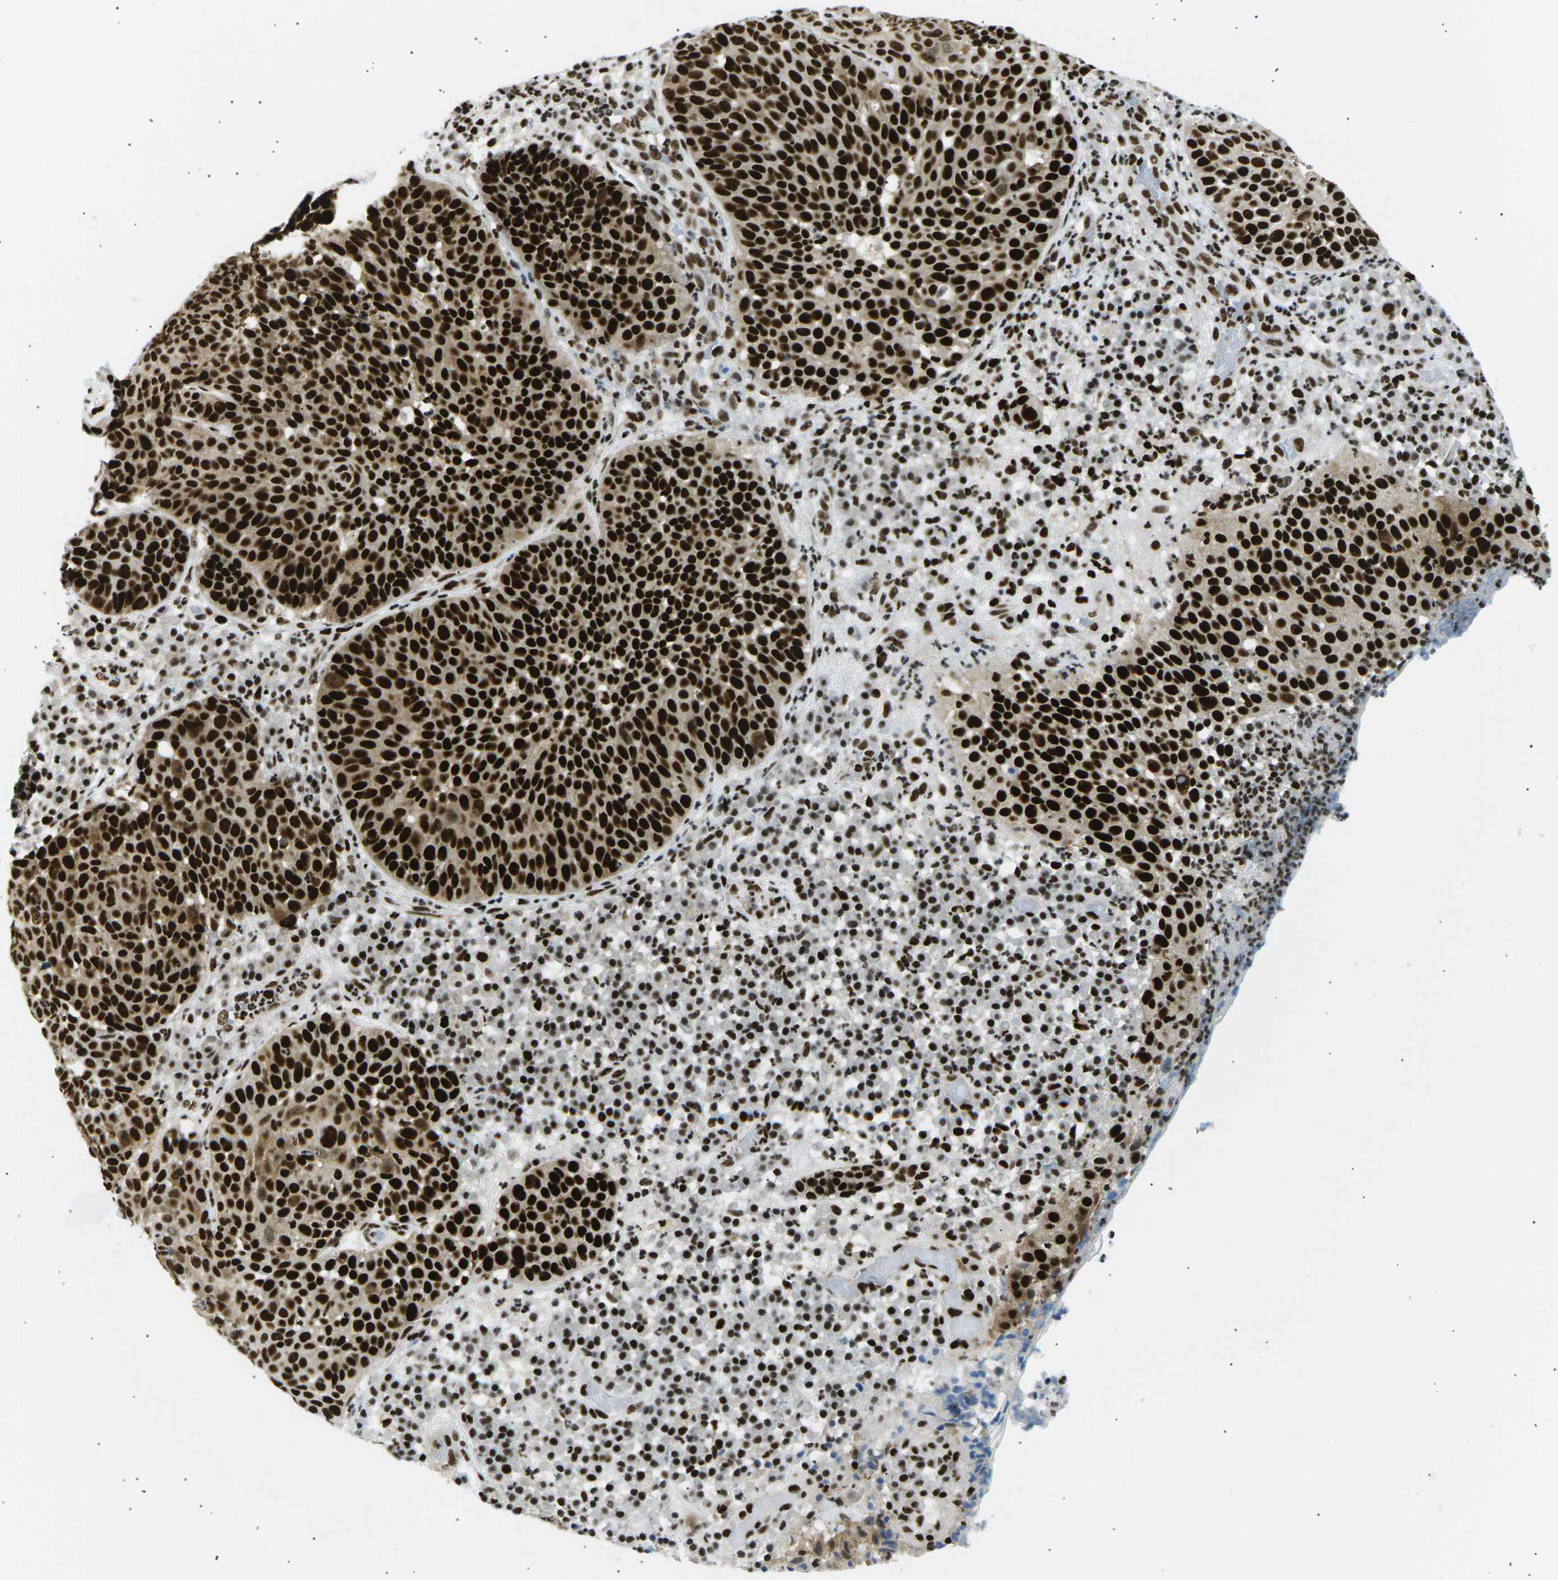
{"staining": {"intensity": "strong", "quantity": ">75%", "location": "nuclear"}, "tissue": "skin cancer", "cell_type": "Tumor cells", "image_type": "cancer", "snomed": [{"axis": "morphology", "description": "Squamous cell carcinoma in situ, NOS"}, {"axis": "morphology", "description": "Squamous cell carcinoma, NOS"}, {"axis": "topography", "description": "Skin"}], "caption": "High-magnification brightfield microscopy of skin cancer (squamous cell carcinoma) stained with DAB (3,3'-diaminobenzidine) (brown) and counterstained with hematoxylin (blue). tumor cells exhibit strong nuclear staining is appreciated in approximately>75% of cells.", "gene": "RPA2", "patient": {"sex": "male", "age": 93}}